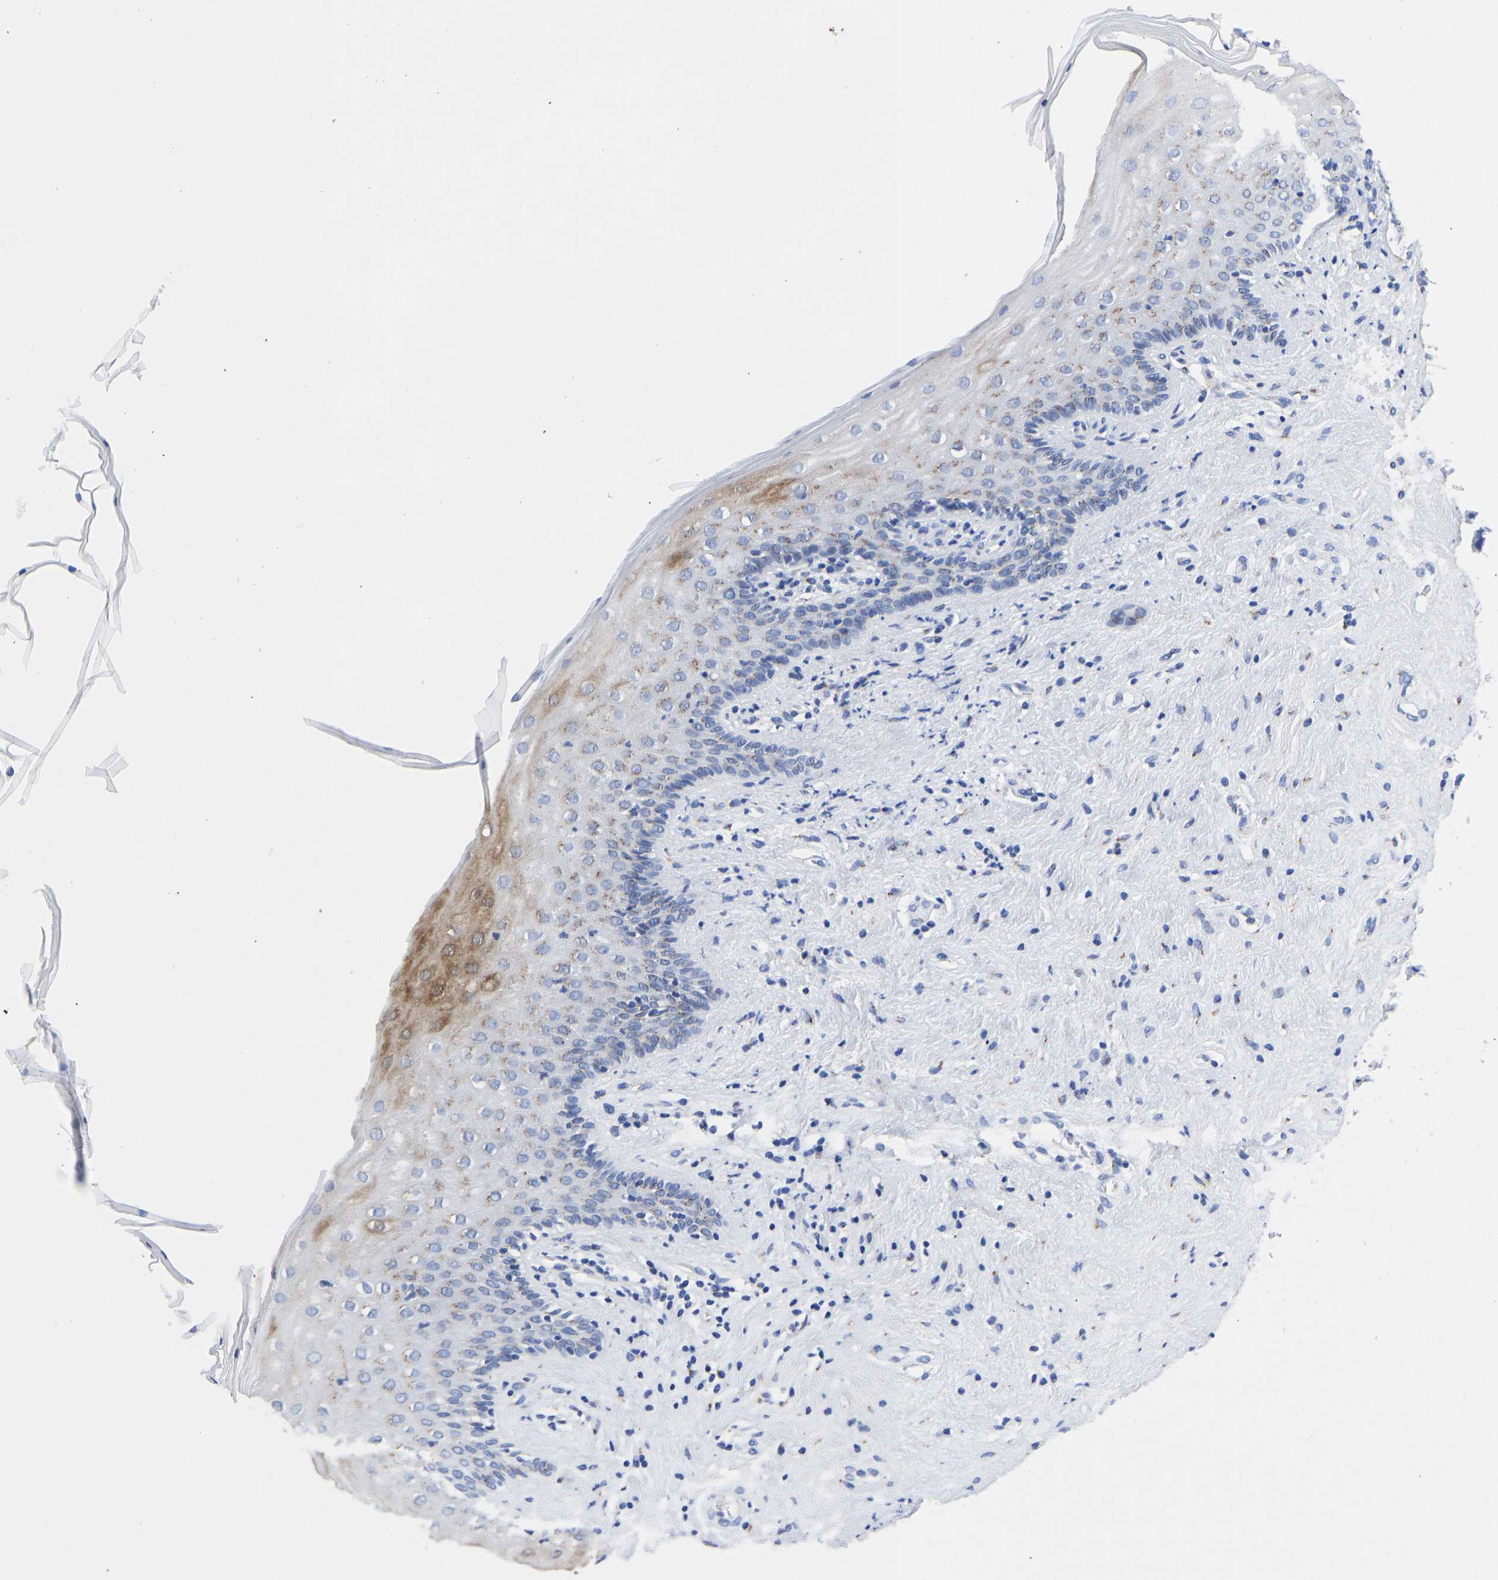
{"staining": {"intensity": "moderate", "quantity": "25%-75%", "location": "cytoplasmic/membranous"}, "tissue": "vagina", "cell_type": "Squamous epithelial cells", "image_type": "normal", "snomed": [{"axis": "morphology", "description": "Normal tissue, NOS"}, {"axis": "topography", "description": "Vagina"}], "caption": "Immunohistochemical staining of normal human vagina exhibits moderate cytoplasmic/membranous protein staining in approximately 25%-75% of squamous epithelial cells.", "gene": "TMEM87A", "patient": {"sex": "female", "age": 44}}